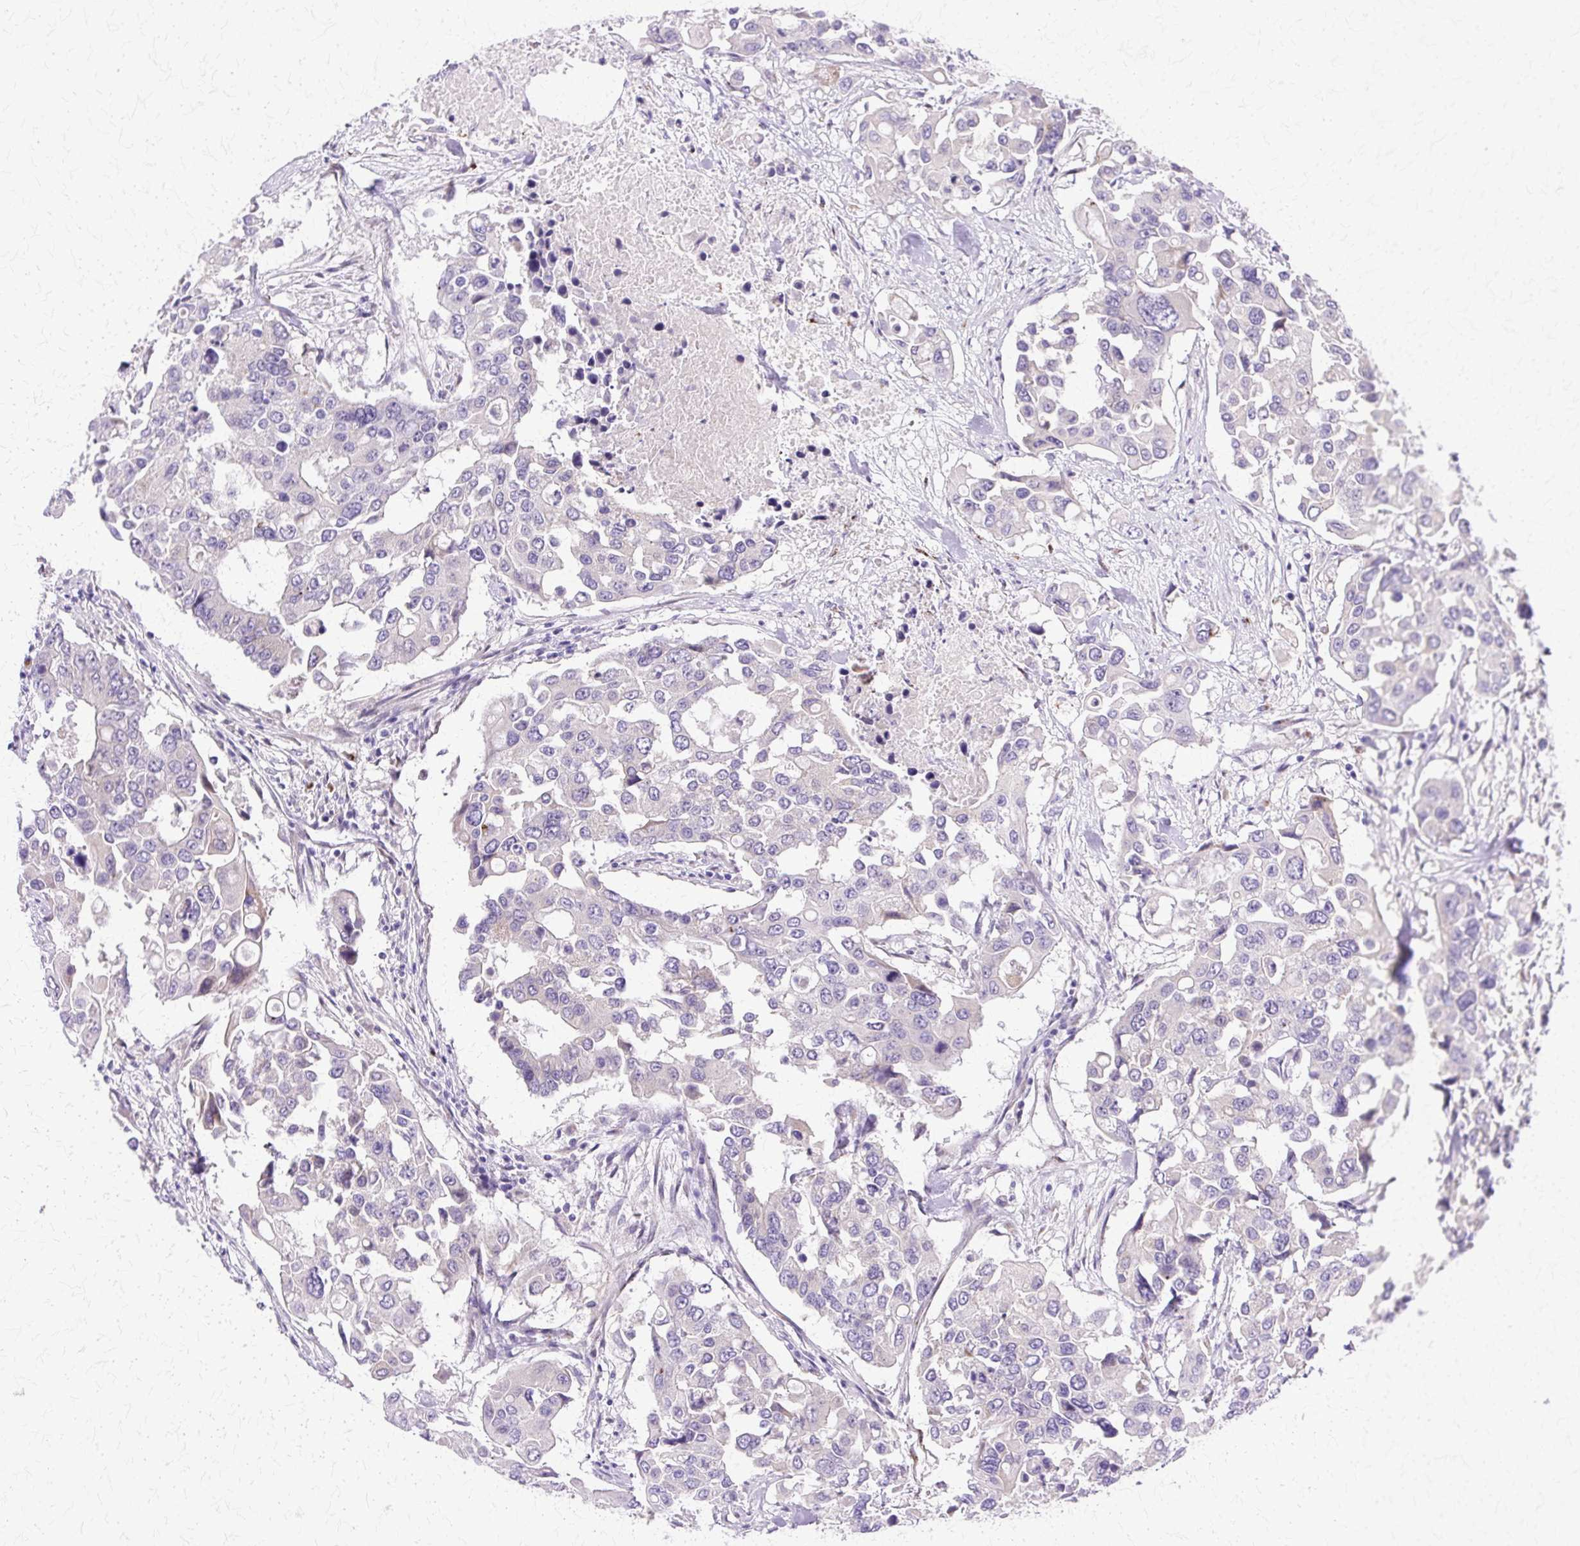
{"staining": {"intensity": "negative", "quantity": "none", "location": "none"}, "tissue": "colorectal cancer", "cell_type": "Tumor cells", "image_type": "cancer", "snomed": [{"axis": "morphology", "description": "Adenocarcinoma, NOS"}, {"axis": "topography", "description": "Colon"}], "caption": "There is no significant positivity in tumor cells of colorectal cancer. (Brightfield microscopy of DAB IHC at high magnification).", "gene": "TBC1D3G", "patient": {"sex": "male", "age": 77}}